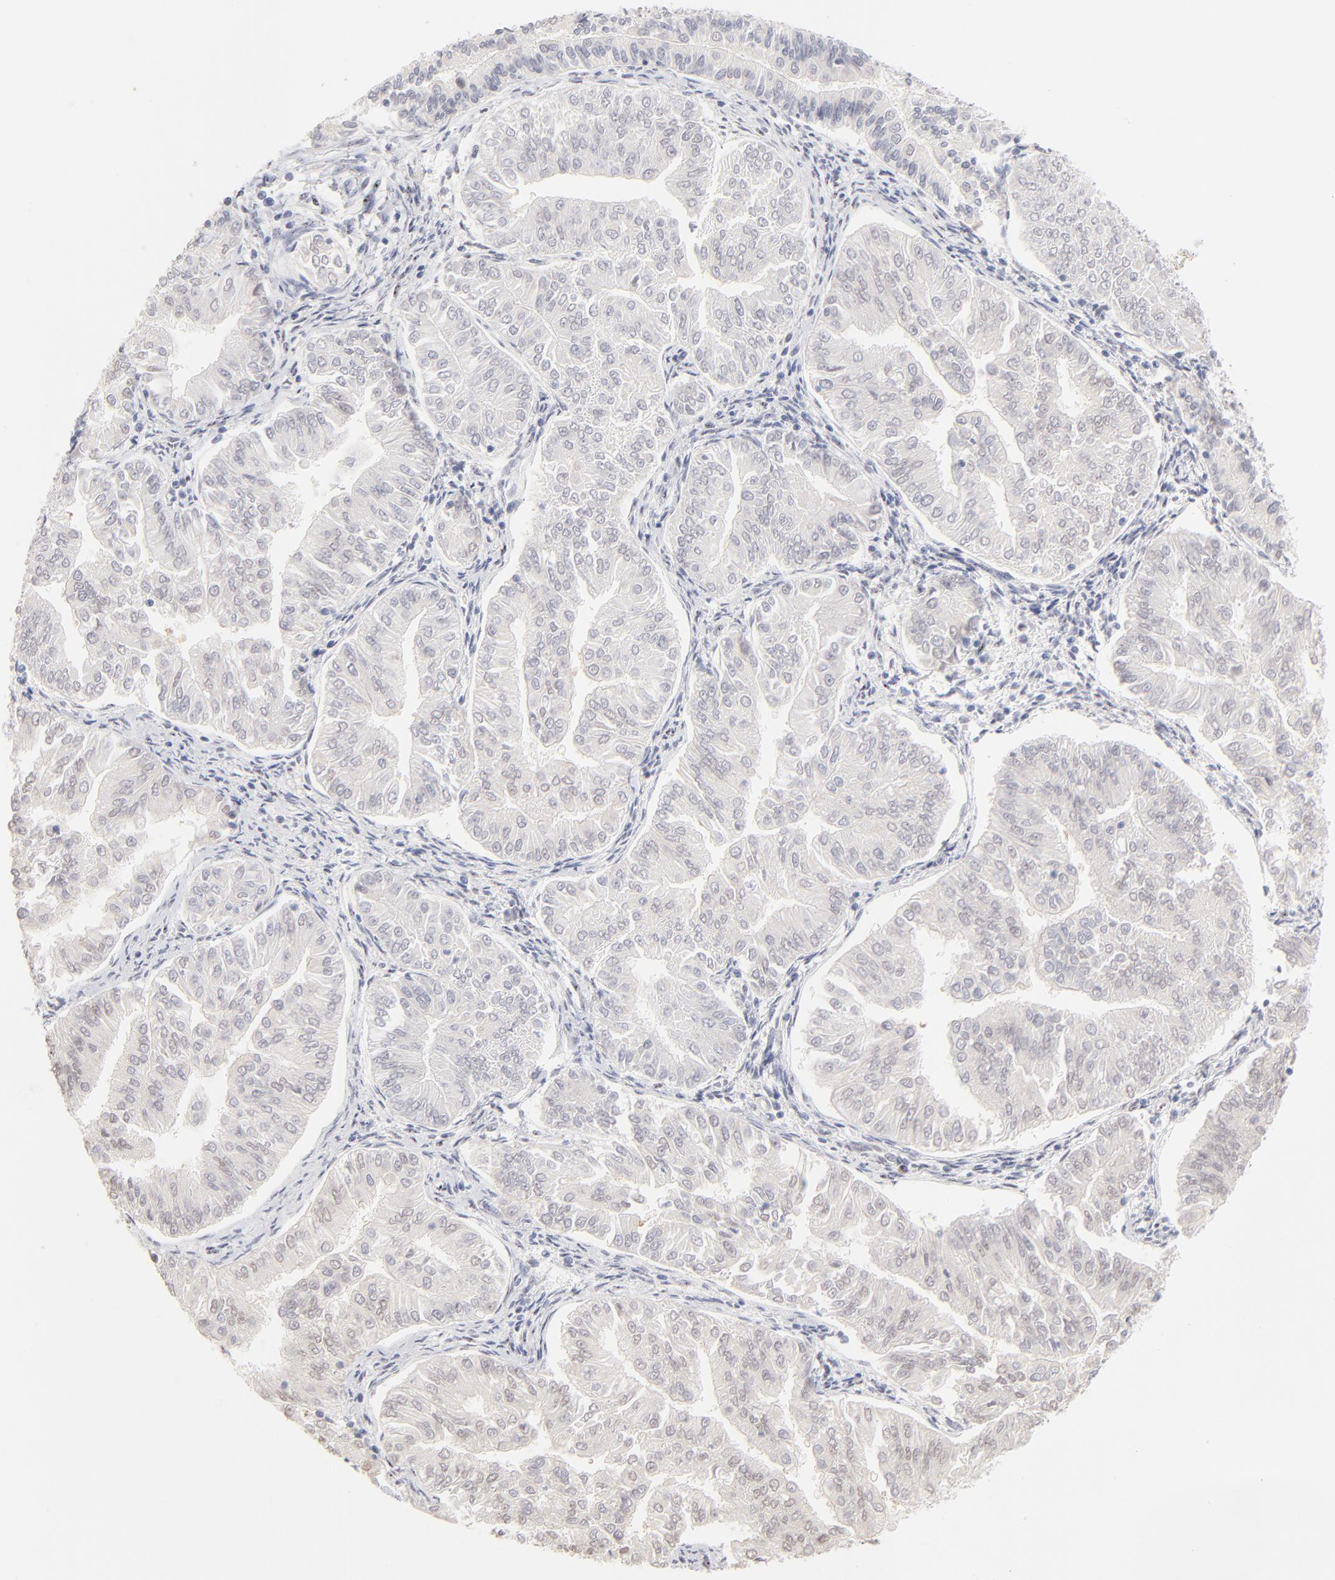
{"staining": {"intensity": "negative", "quantity": "none", "location": "none"}, "tissue": "endometrial cancer", "cell_type": "Tumor cells", "image_type": "cancer", "snomed": [{"axis": "morphology", "description": "Adenocarcinoma, NOS"}, {"axis": "topography", "description": "Endometrium"}], "caption": "Endometrial adenocarcinoma was stained to show a protein in brown. There is no significant positivity in tumor cells.", "gene": "STAT3", "patient": {"sex": "female", "age": 53}}